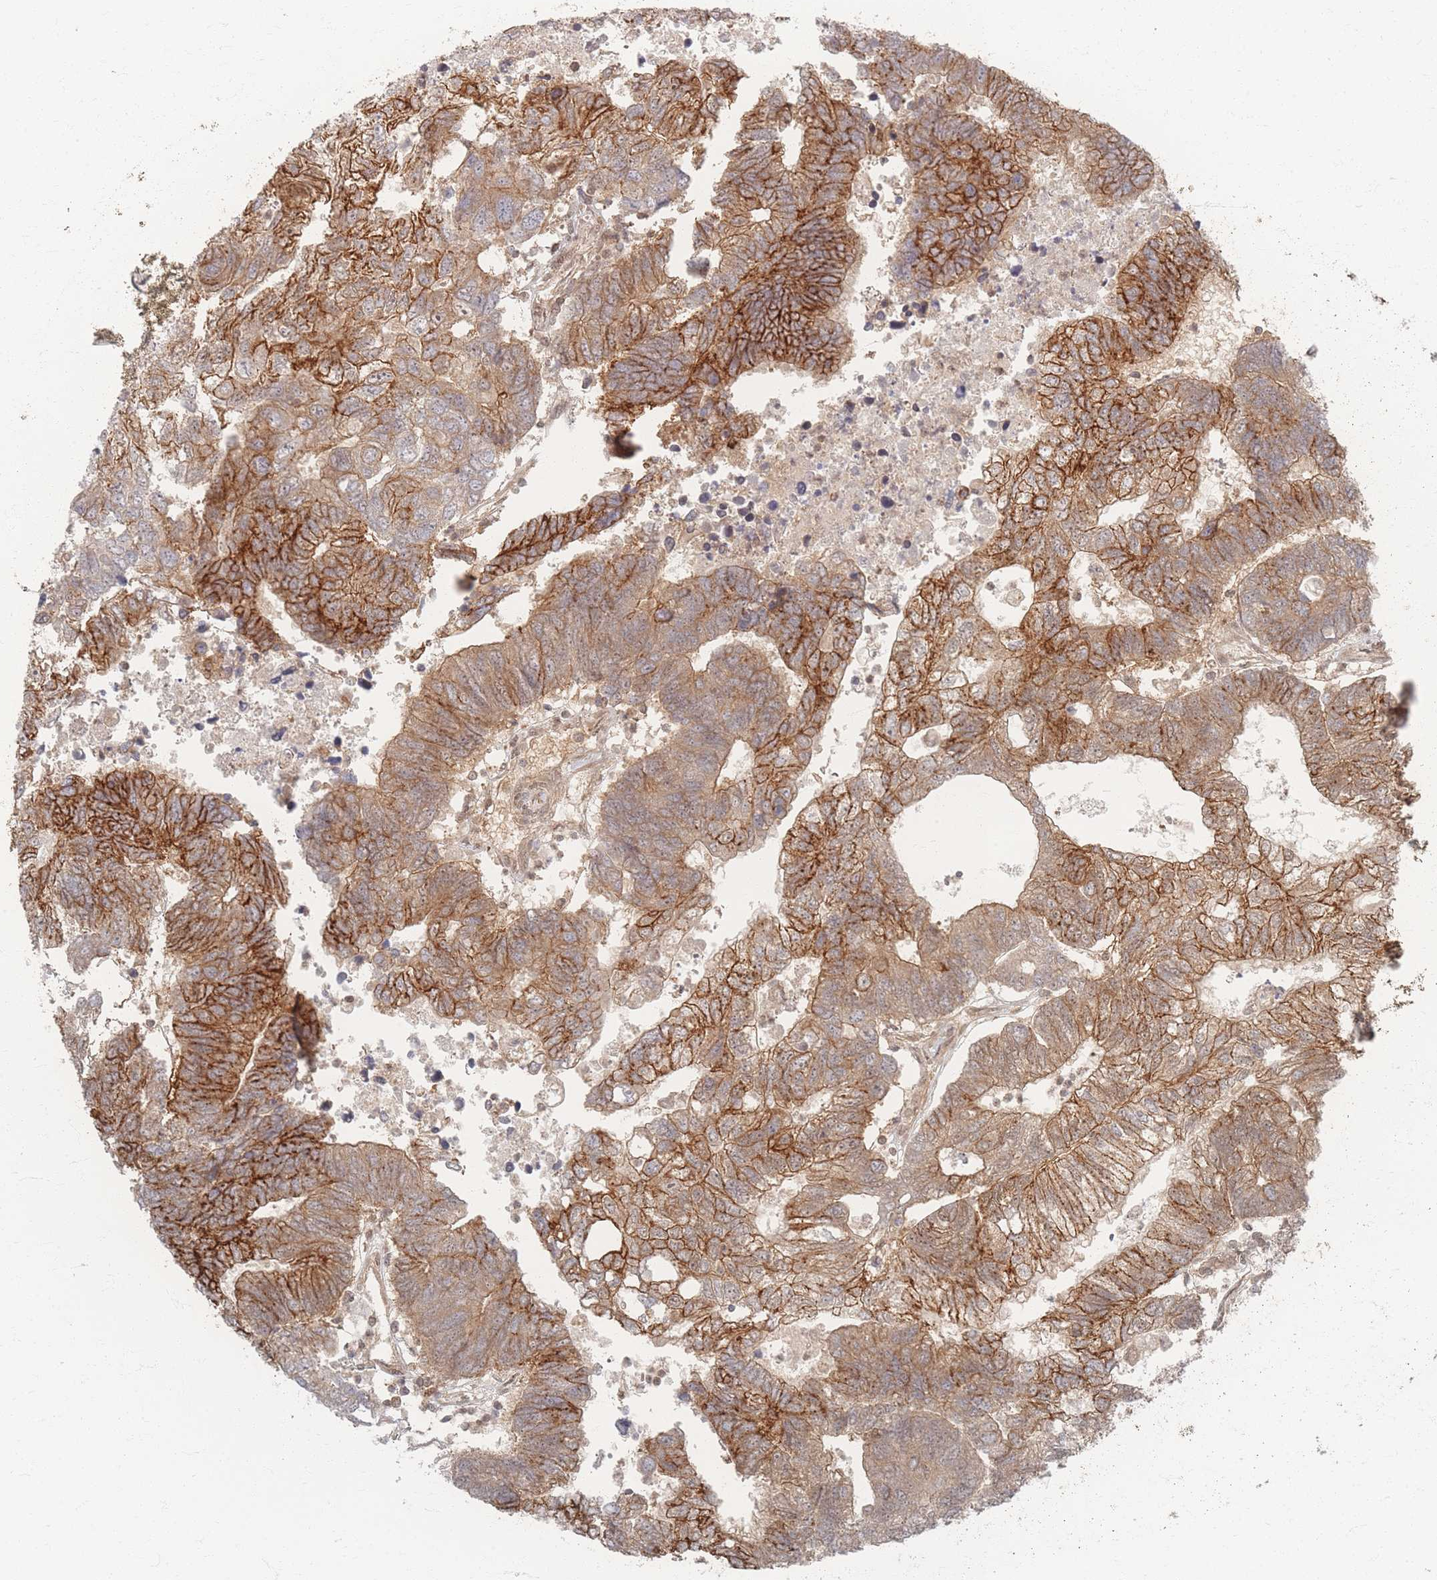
{"staining": {"intensity": "strong", "quantity": ">75%", "location": "cytoplasmic/membranous"}, "tissue": "colorectal cancer", "cell_type": "Tumor cells", "image_type": "cancer", "snomed": [{"axis": "morphology", "description": "Adenocarcinoma, NOS"}, {"axis": "topography", "description": "Colon"}], "caption": "Tumor cells demonstrate strong cytoplasmic/membranous staining in about >75% of cells in adenocarcinoma (colorectal).", "gene": "PSMD9", "patient": {"sex": "female", "age": 48}}